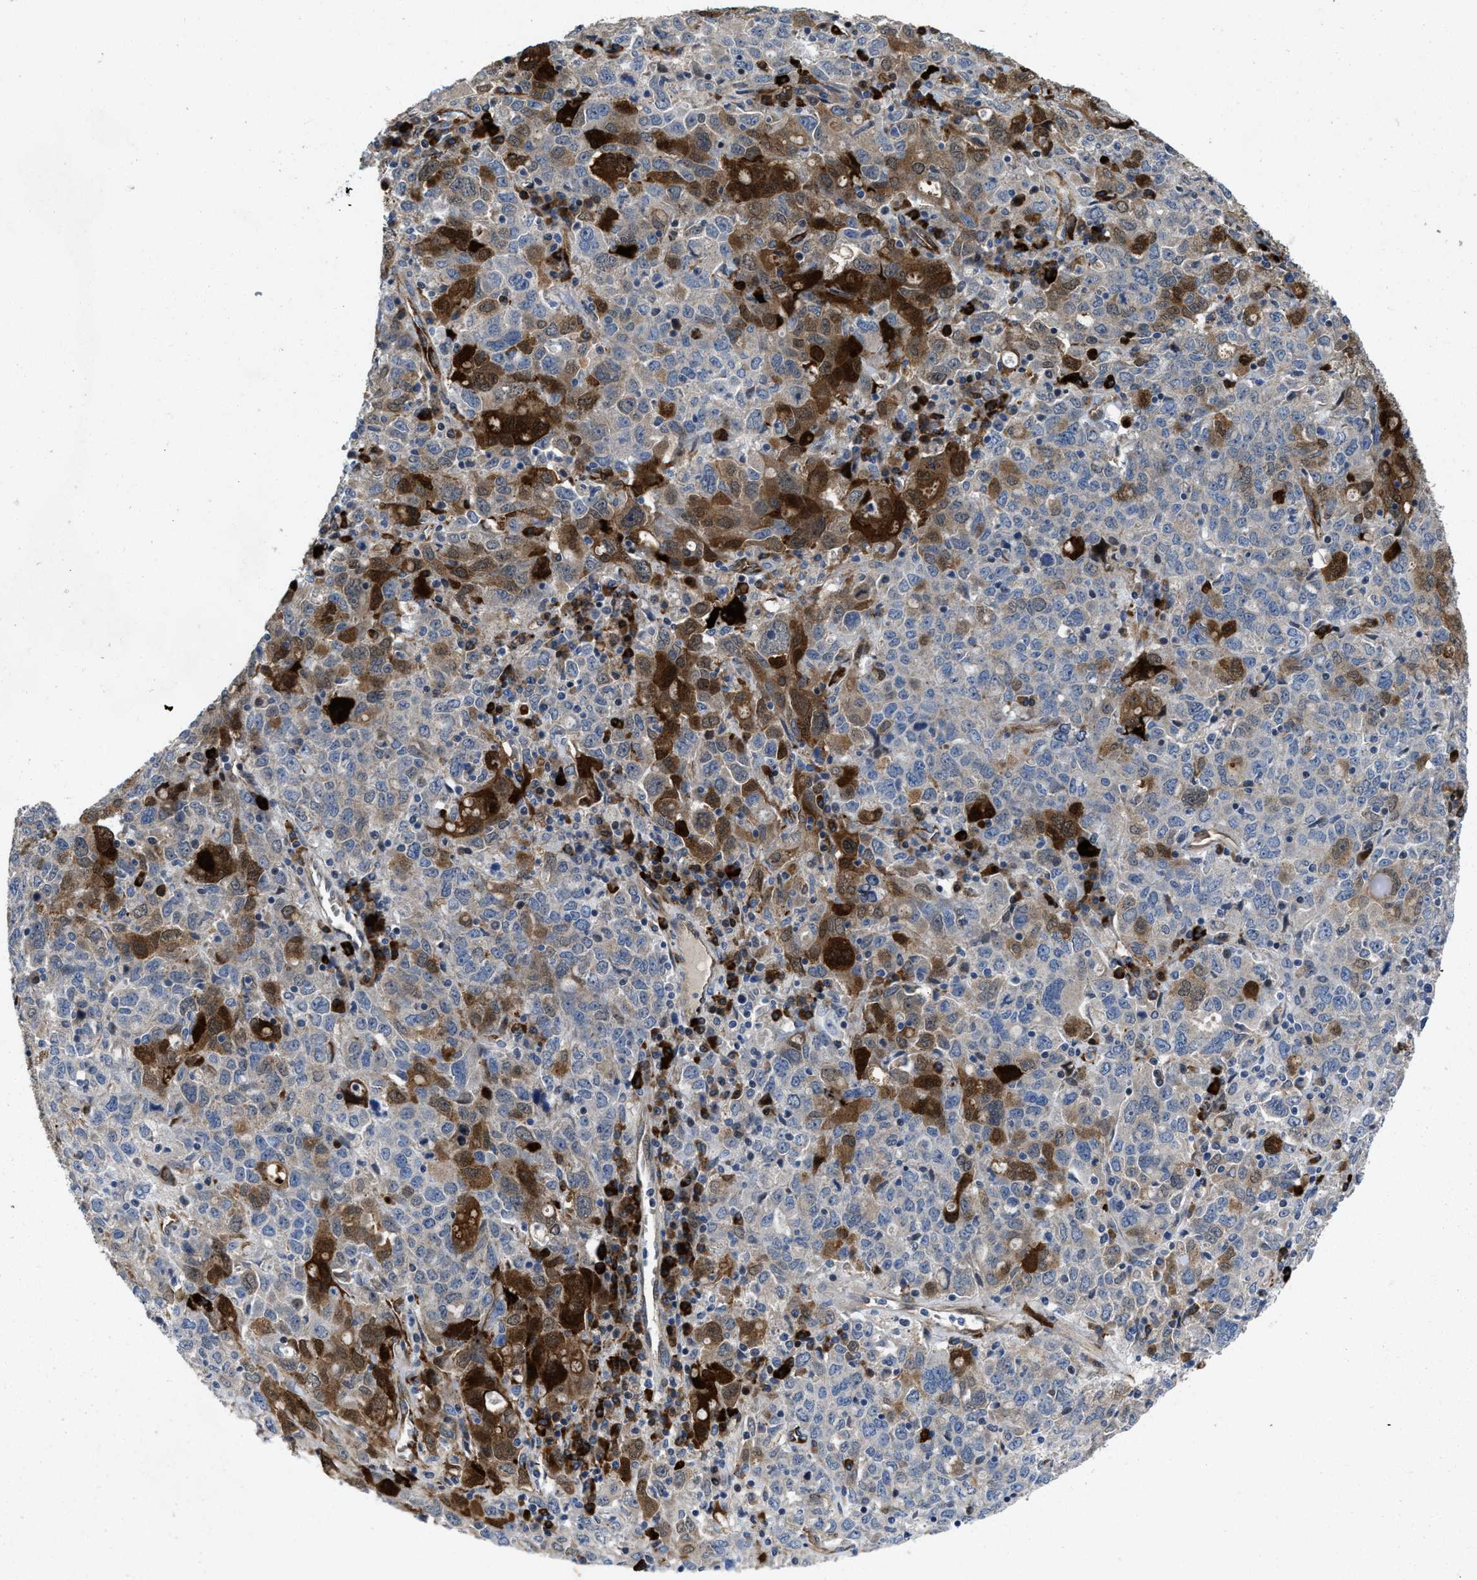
{"staining": {"intensity": "strong", "quantity": "<25%", "location": "cytoplasmic/membranous,nuclear"}, "tissue": "ovarian cancer", "cell_type": "Tumor cells", "image_type": "cancer", "snomed": [{"axis": "morphology", "description": "Carcinoma, endometroid"}, {"axis": "topography", "description": "Ovary"}], "caption": "DAB (3,3'-diaminobenzidine) immunohistochemical staining of human ovarian cancer (endometroid carcinoma) displays strong cytoplasmic/membranous and nuclear protein staining in about <25% of tumor cells. Nuclei are stained in blue.", "gene": "HSPA12B", "patient": {"sex": "female", "age": 62}}